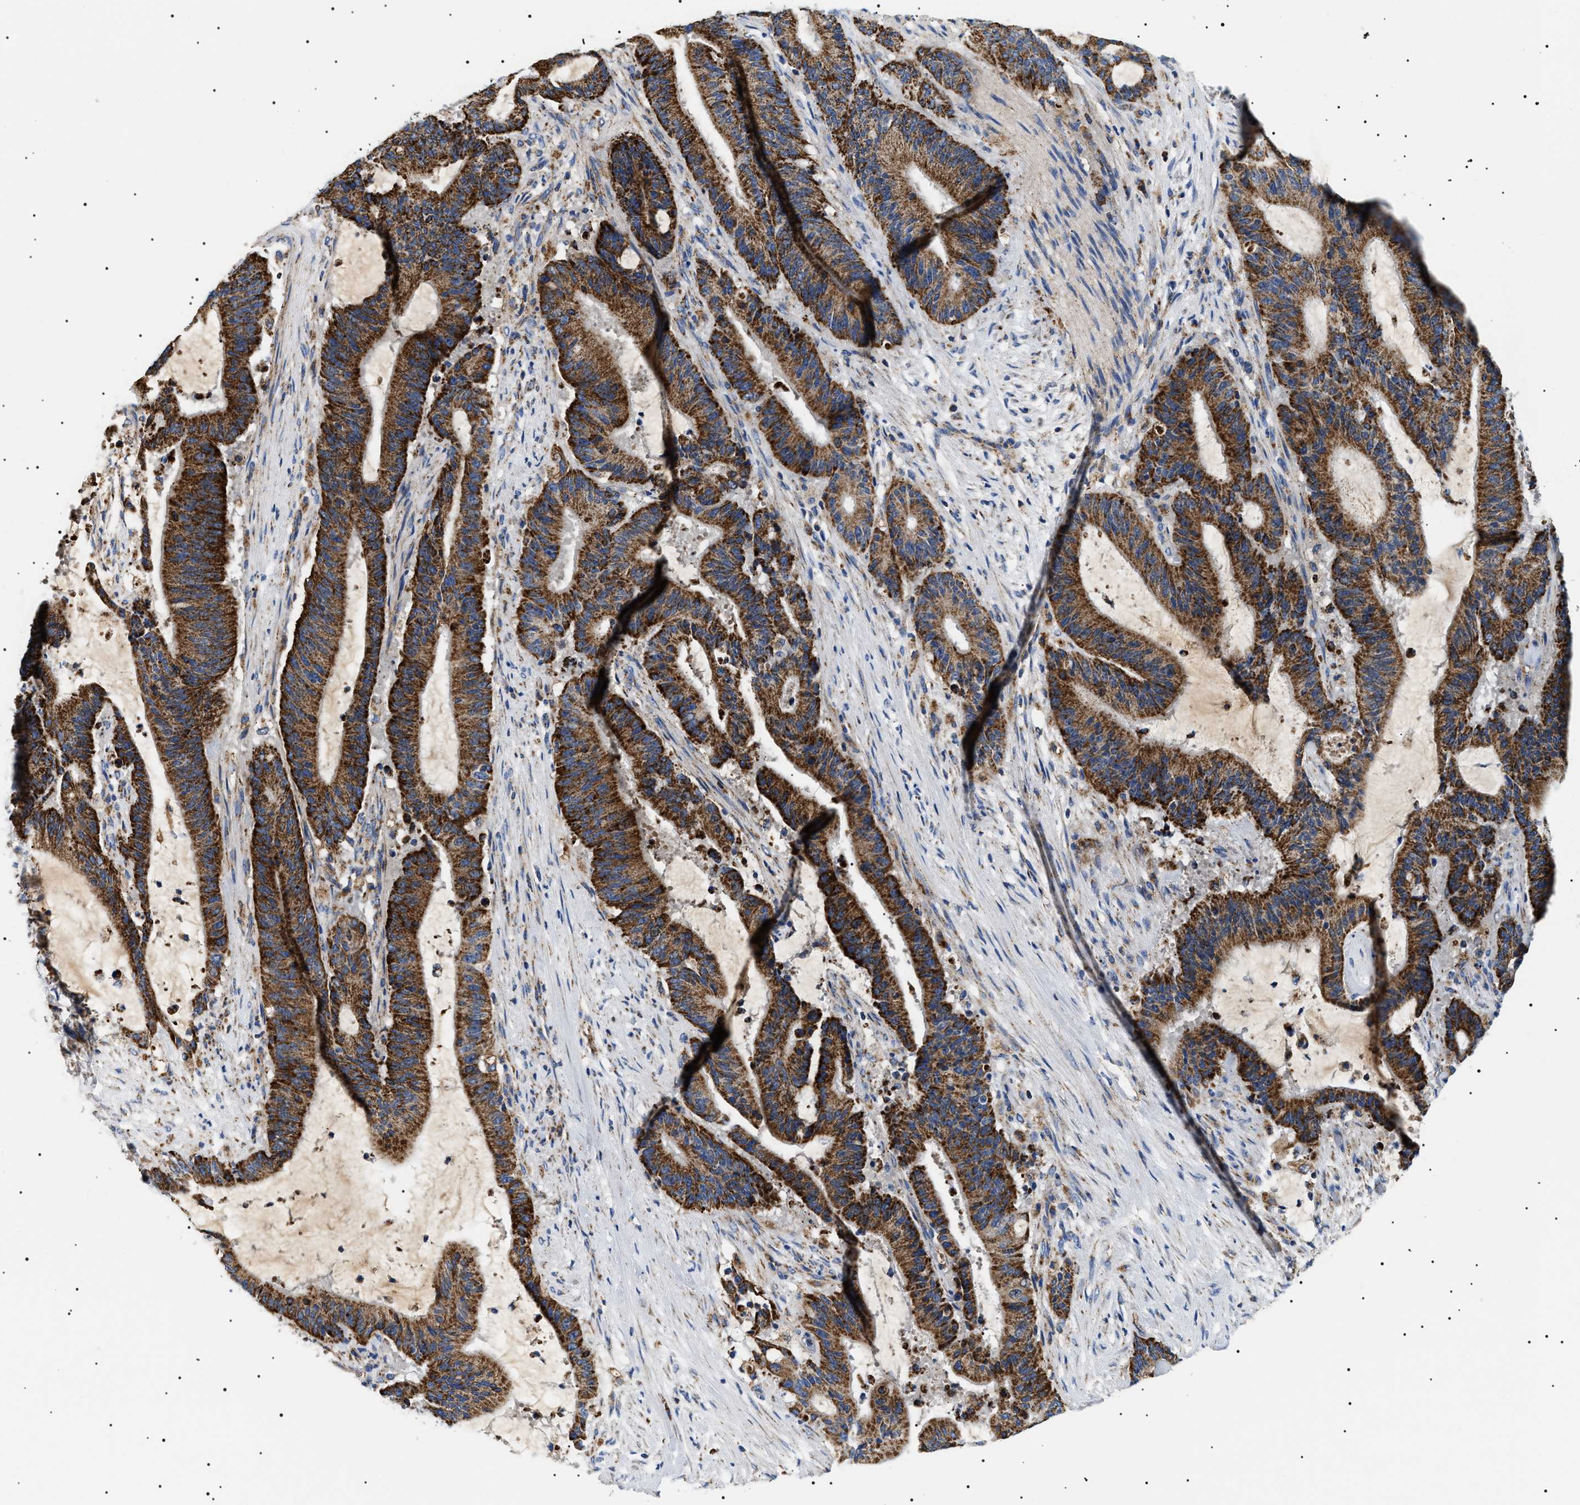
{"staining": {"intensity": "strong", "quantity": ">75%", "location": "cytoplasmic/membranous"}, "tissue": "liver cancer", "cell_type": "Tumor cells", "image_type": "cancer", "snomed": [{"axis": "morphology", "description": "Normal tissue, NOS"}, {"axis": "morphology", "description": "Cholangiocarcinoma"}, {"axis": "topography", "description": "Liver"}, {"axis": "topography", "description": "Peripheral nerve tissue"}], "caption": "This is a photomicrograph of IHC staining of liver cancer (cholangiocarcinoma), which shows strong staining in the cytoplasmic/membranous of tumor cells.", "gene": "OXSM", "patient": {"sex": "female", "age": 73}}